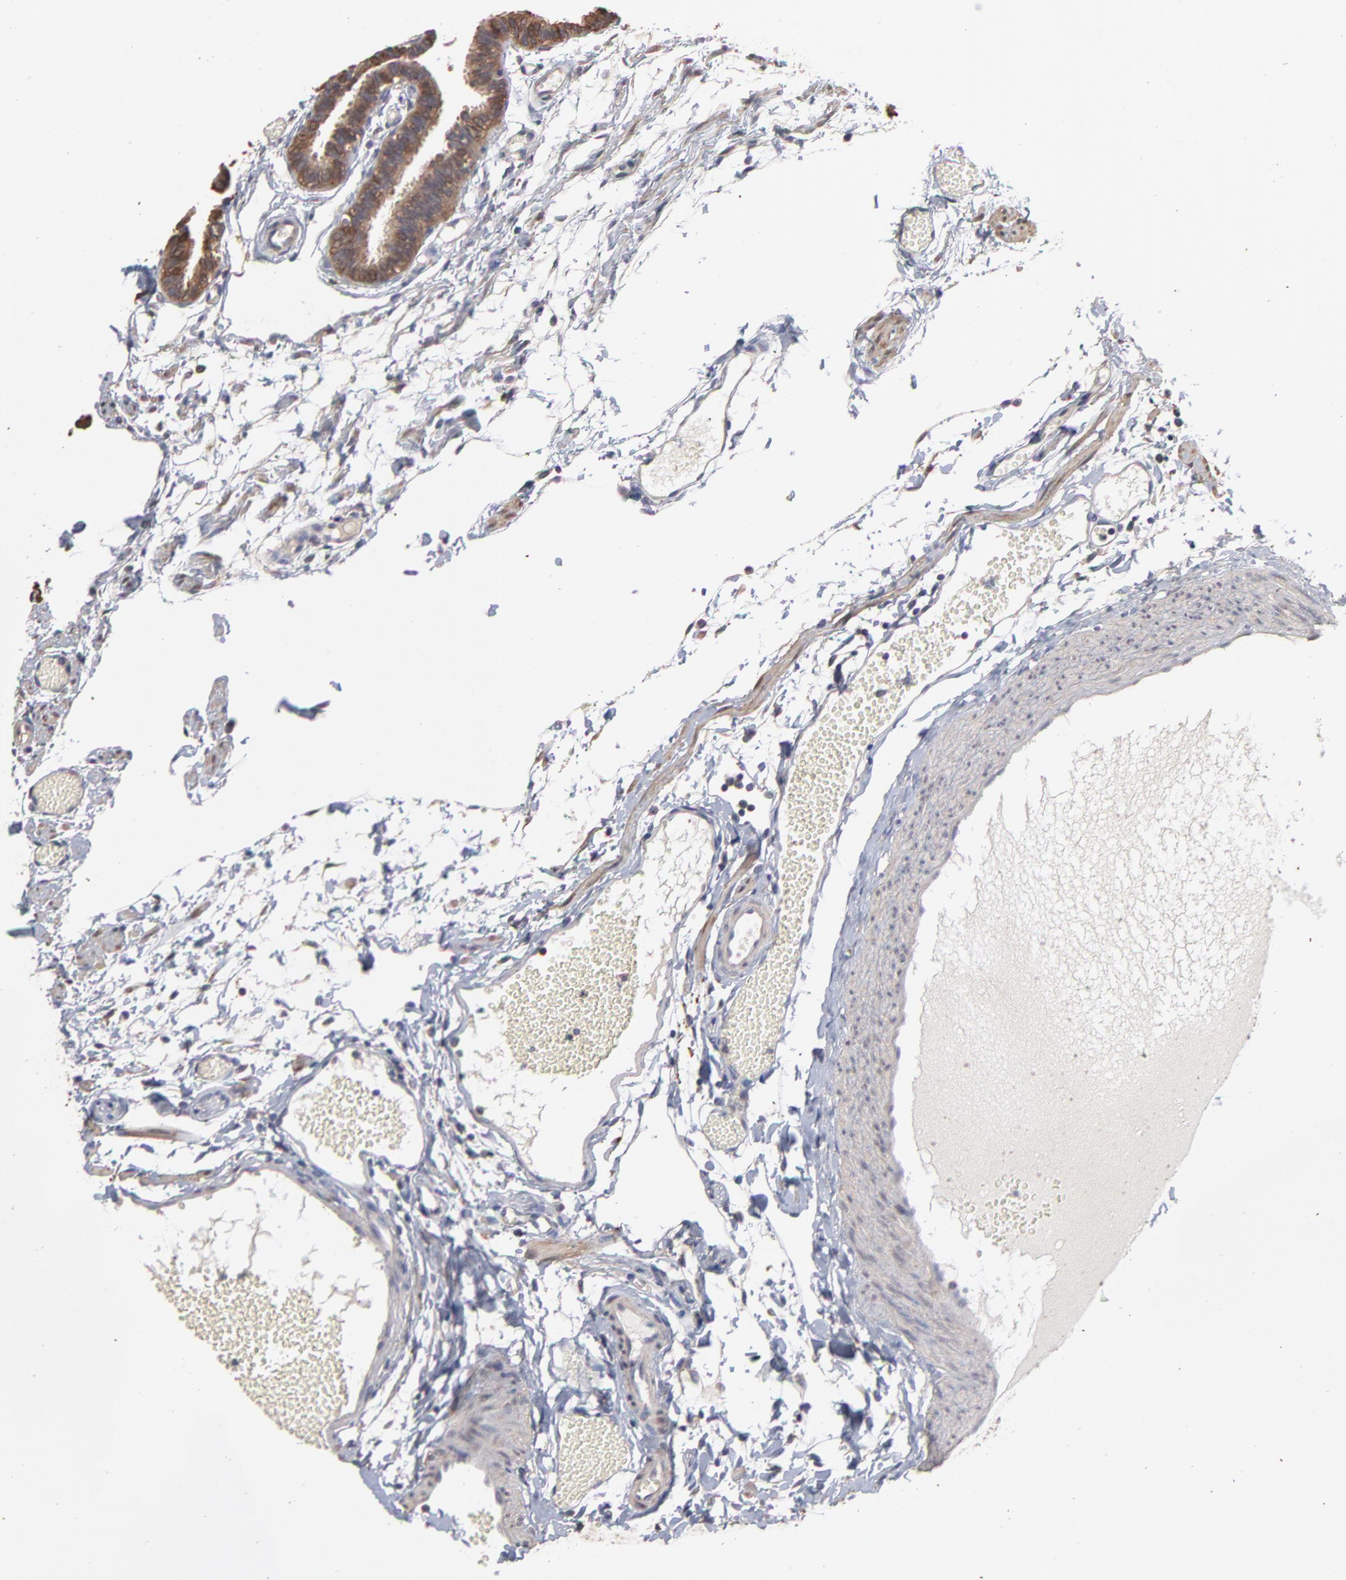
{"staining": {"intensity": "moderate", "quantity": ">75%", "location": "cytoplasmic/membranous"}, "tissue": "fallopian tube", "cell_type": "Glandular cells", "image_type": "normal", "snomed": [{"axis": "morphology", "description": "Normal tissue, NOS"}, {"axis": "topography", "description": "Fallopian tube"}], "caption": "Benign fallopian tube was stained to show a protein in brown. There is medium levels of moderate cytoplasmic/membranous expression in approximately >75% of glandular cells.", "gene": "TANGO2", "patient": {"sex": "female", "age": 29}}